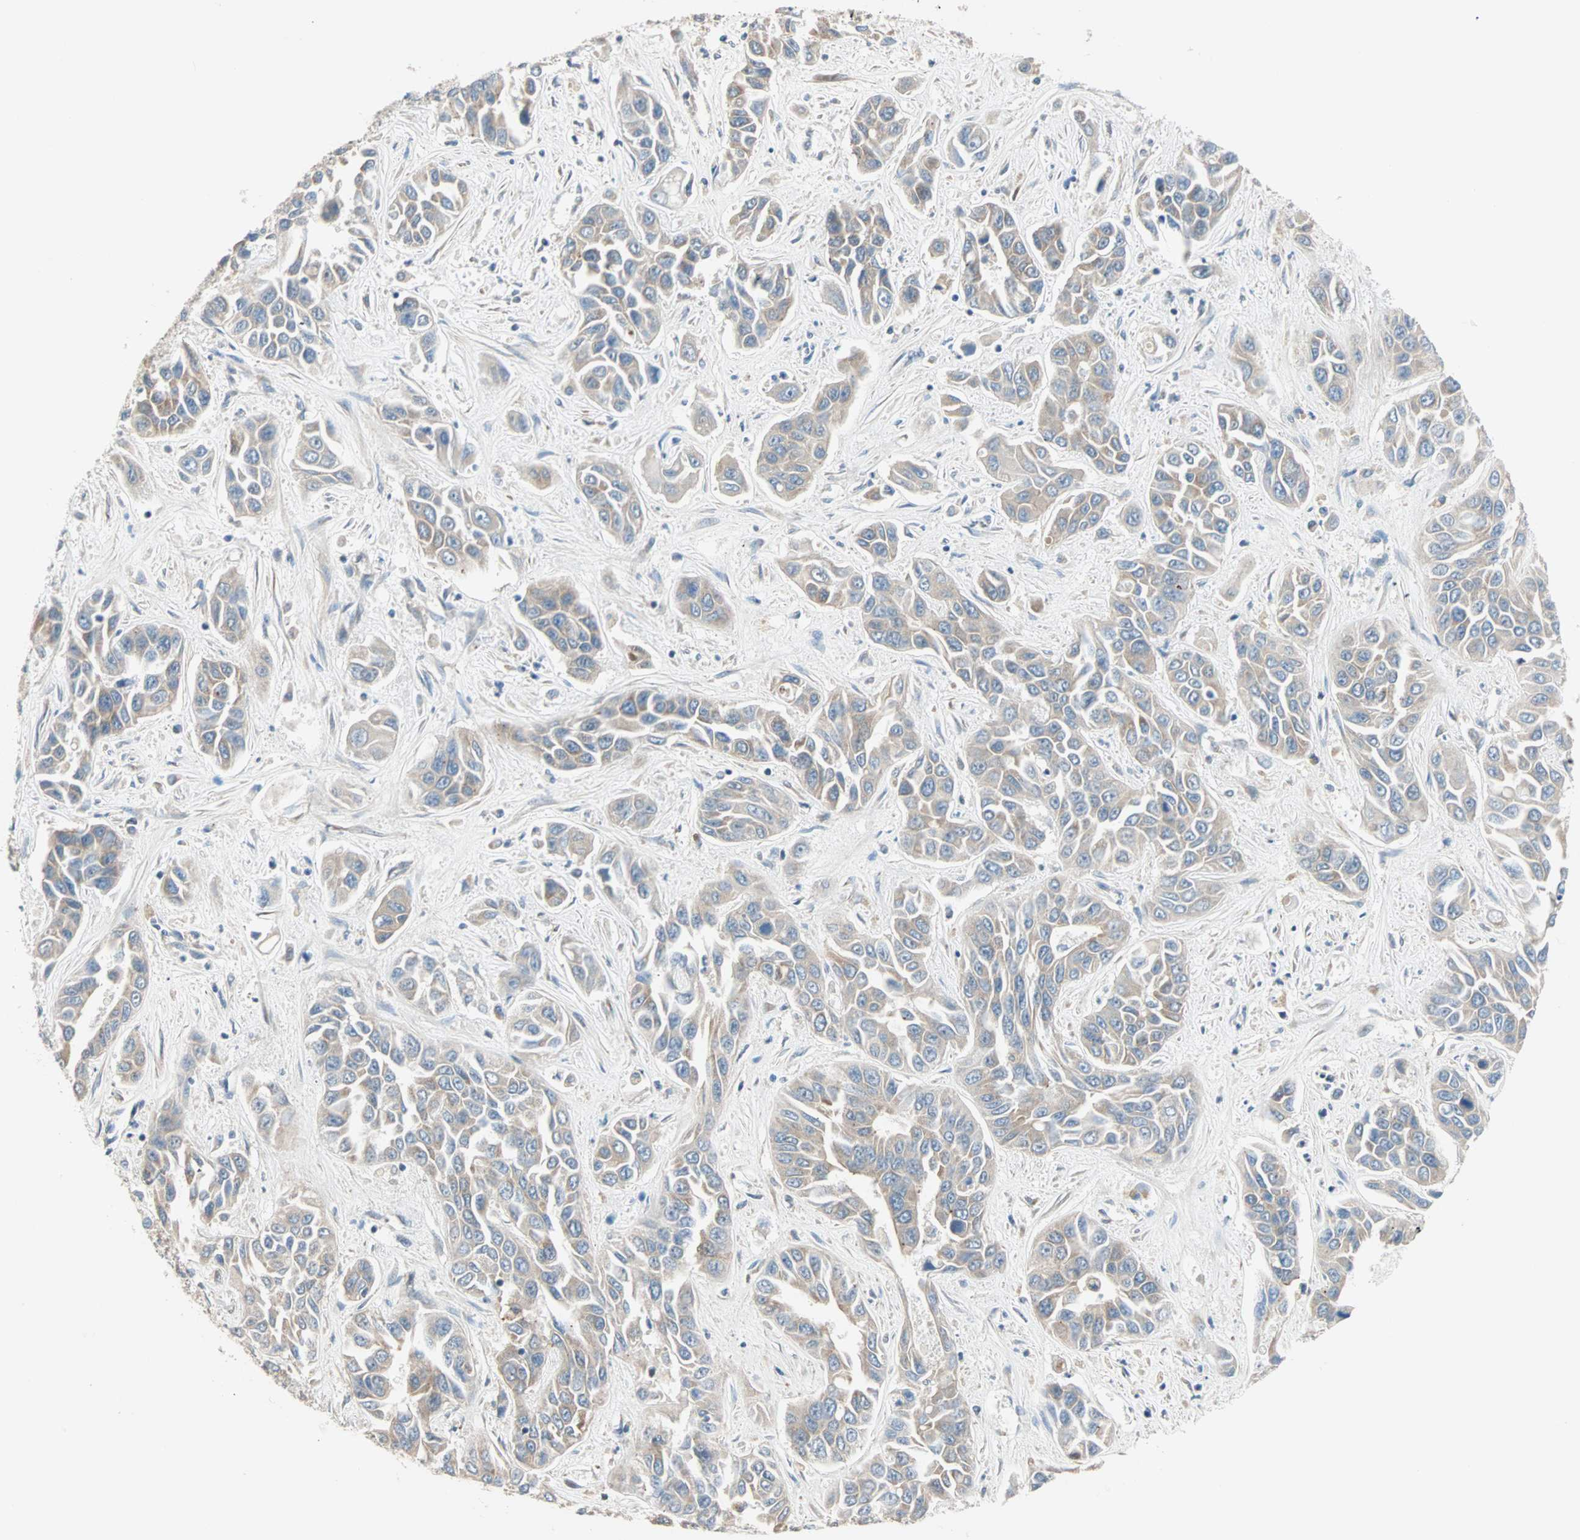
{"staining": {"intensity": "moderate", "quantity": "25%-75%", "location": "cytoplasmic/membranous"}, "tissue": "liver cancer", "cell_type": "Tumor cells", "image_type": "cancer", "snomed": [{"axis": "morphology", "description": "Cholangiocarcinoma"}, {"axis": "topography", "description": "Liver"}], "caption": "This is a histology image of IHC staining of liver cancer (cholangiocarcinoma), which shows moderate positivity in the cytoplasmic/membranous of tumor cells.", "gene": "SAR1A", "patient": {"sex": "female", "age": 52}}